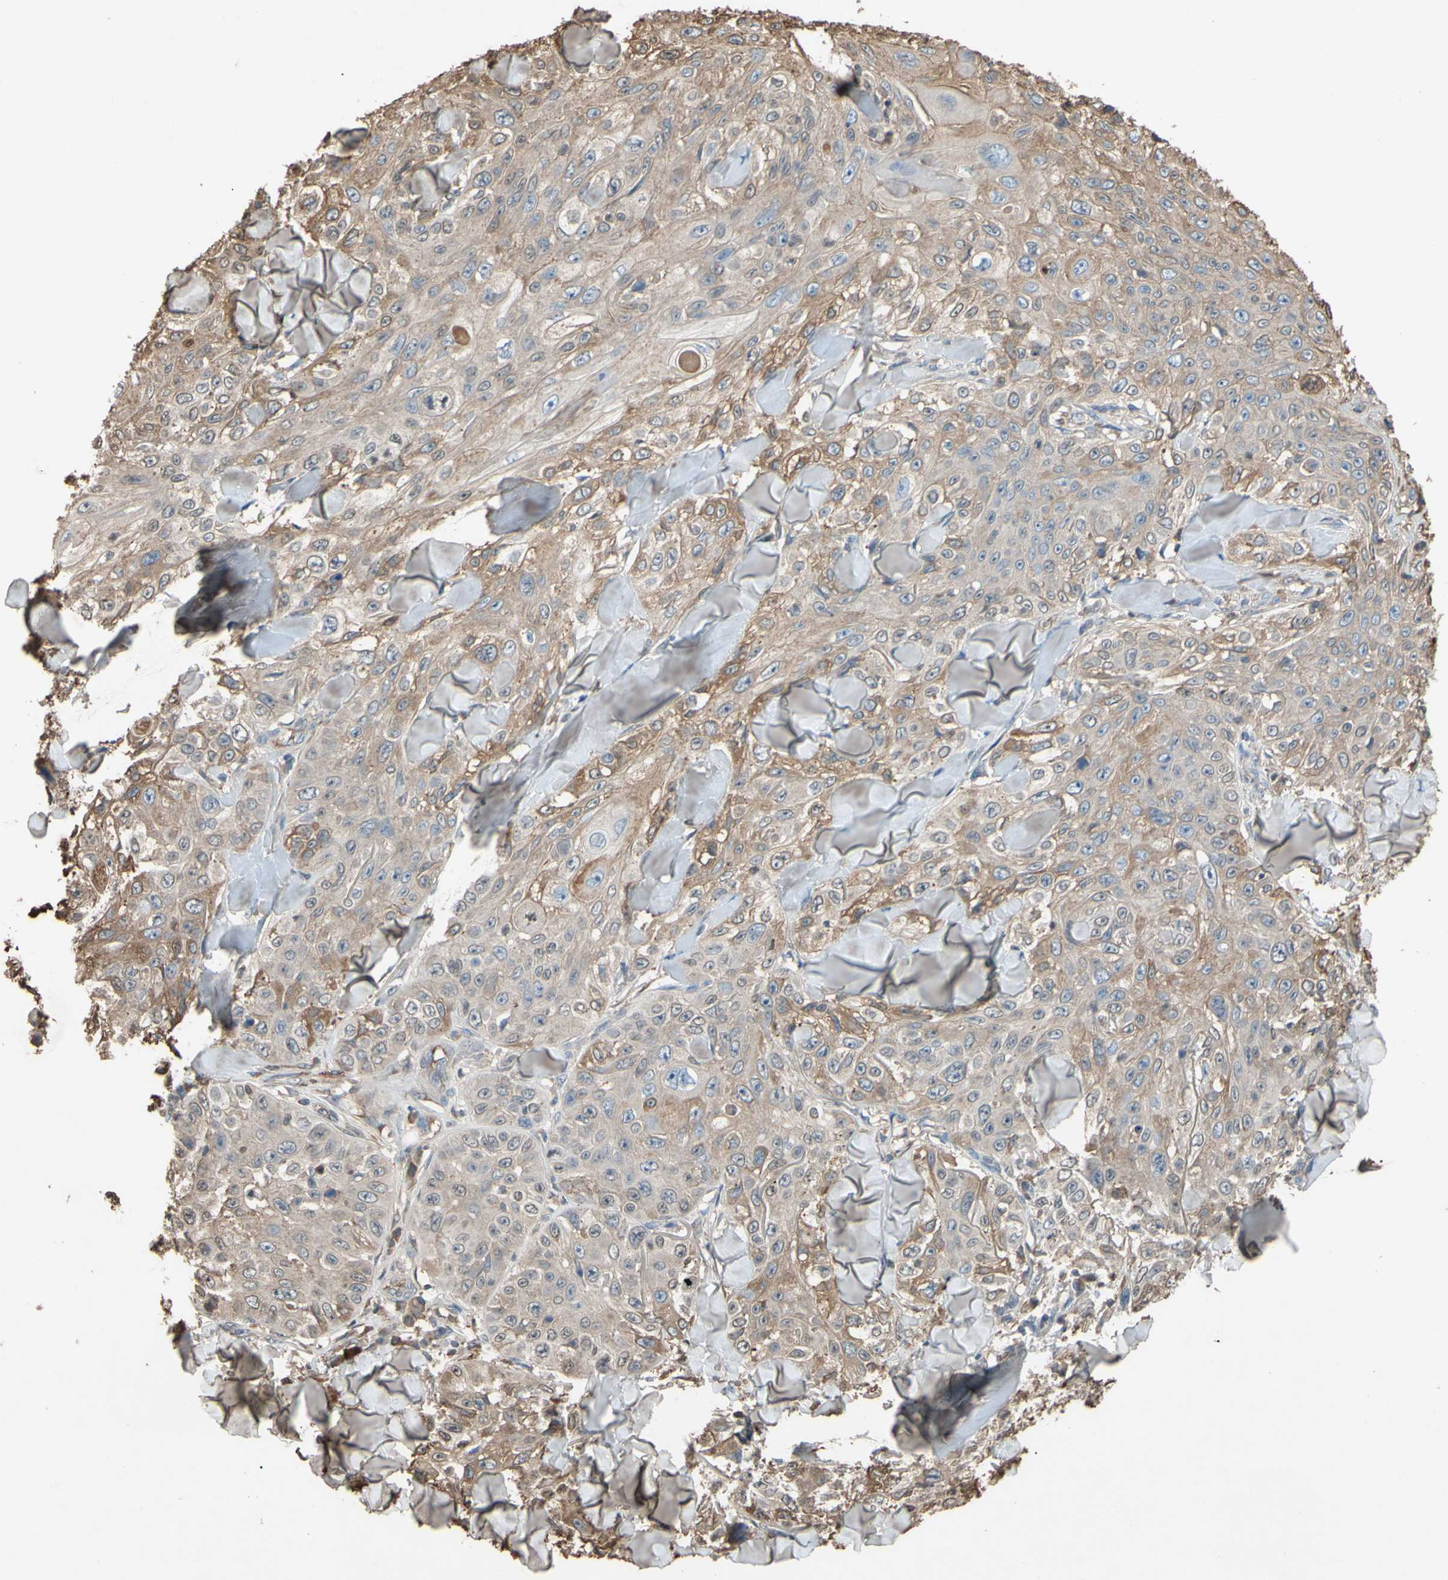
{"staining": {"intensity": "weak", "quantity": "25%-75%", "location": "cytoplasmic/membranous"}, "tissue": "skin cancer", "cell_type": "Tumor cells", "image_type": "cancer", "snomed": [{"axis": "morphology", "description": "Squamous cell carcinoma, NOS"}, {"axis": "topography", "description": "Skin"}], "caption": "This is a histology image of immunohistochemistry (IHC) staining of squamous cell carcinoma (skin), which shows weak positivity in the cytoplasmic/membranous of tumor cells.", "gene": "PTGDS", "patient": {"sex": "male", "age": 86}}